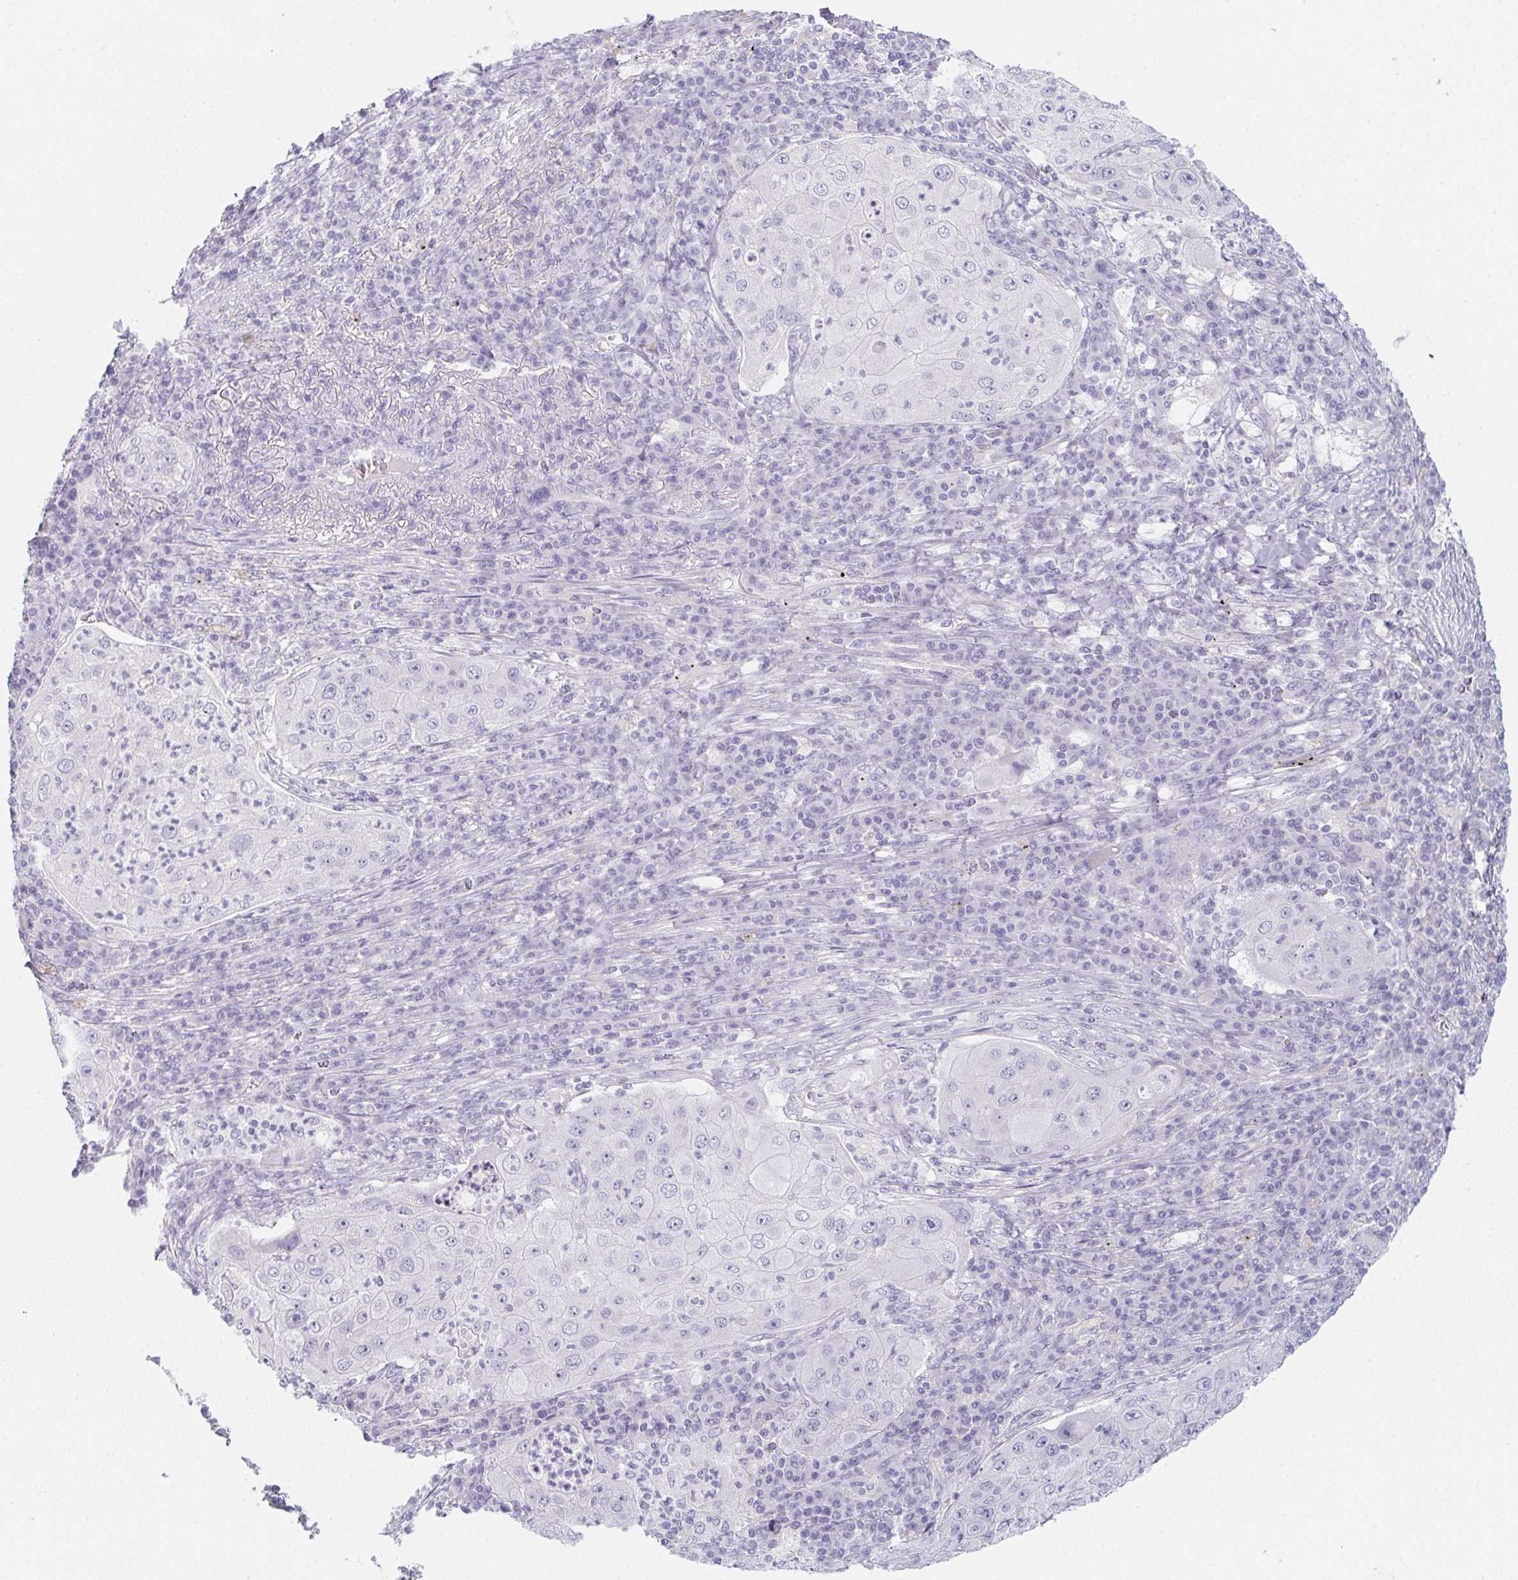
{"staining": {"intensity": "negative", "quantity": "none", "location": "none"}, "tissue": "lung cancer", "cell_type": "Tumor cells", "image_type": "cancer", "snomed": [{"axis": "morphology", "description": "Squamous cell carcinoma, NOS"}, {"axis": "topography", "description": "Lung"}], "caption": "This photomicrograph is of lung squamous cell carcinoma stained with immunohistochemistry (IHC) to label a protein in brown with the nuclei are counter-stained blue. There is no expression in tumor cells. (Brightfield microscopy of DAB (3,3'-diaminobenzidine) IHC at high magnification).", "gene": "GLIPR1L1", "patient": {"sex": "female", "age": 59}}